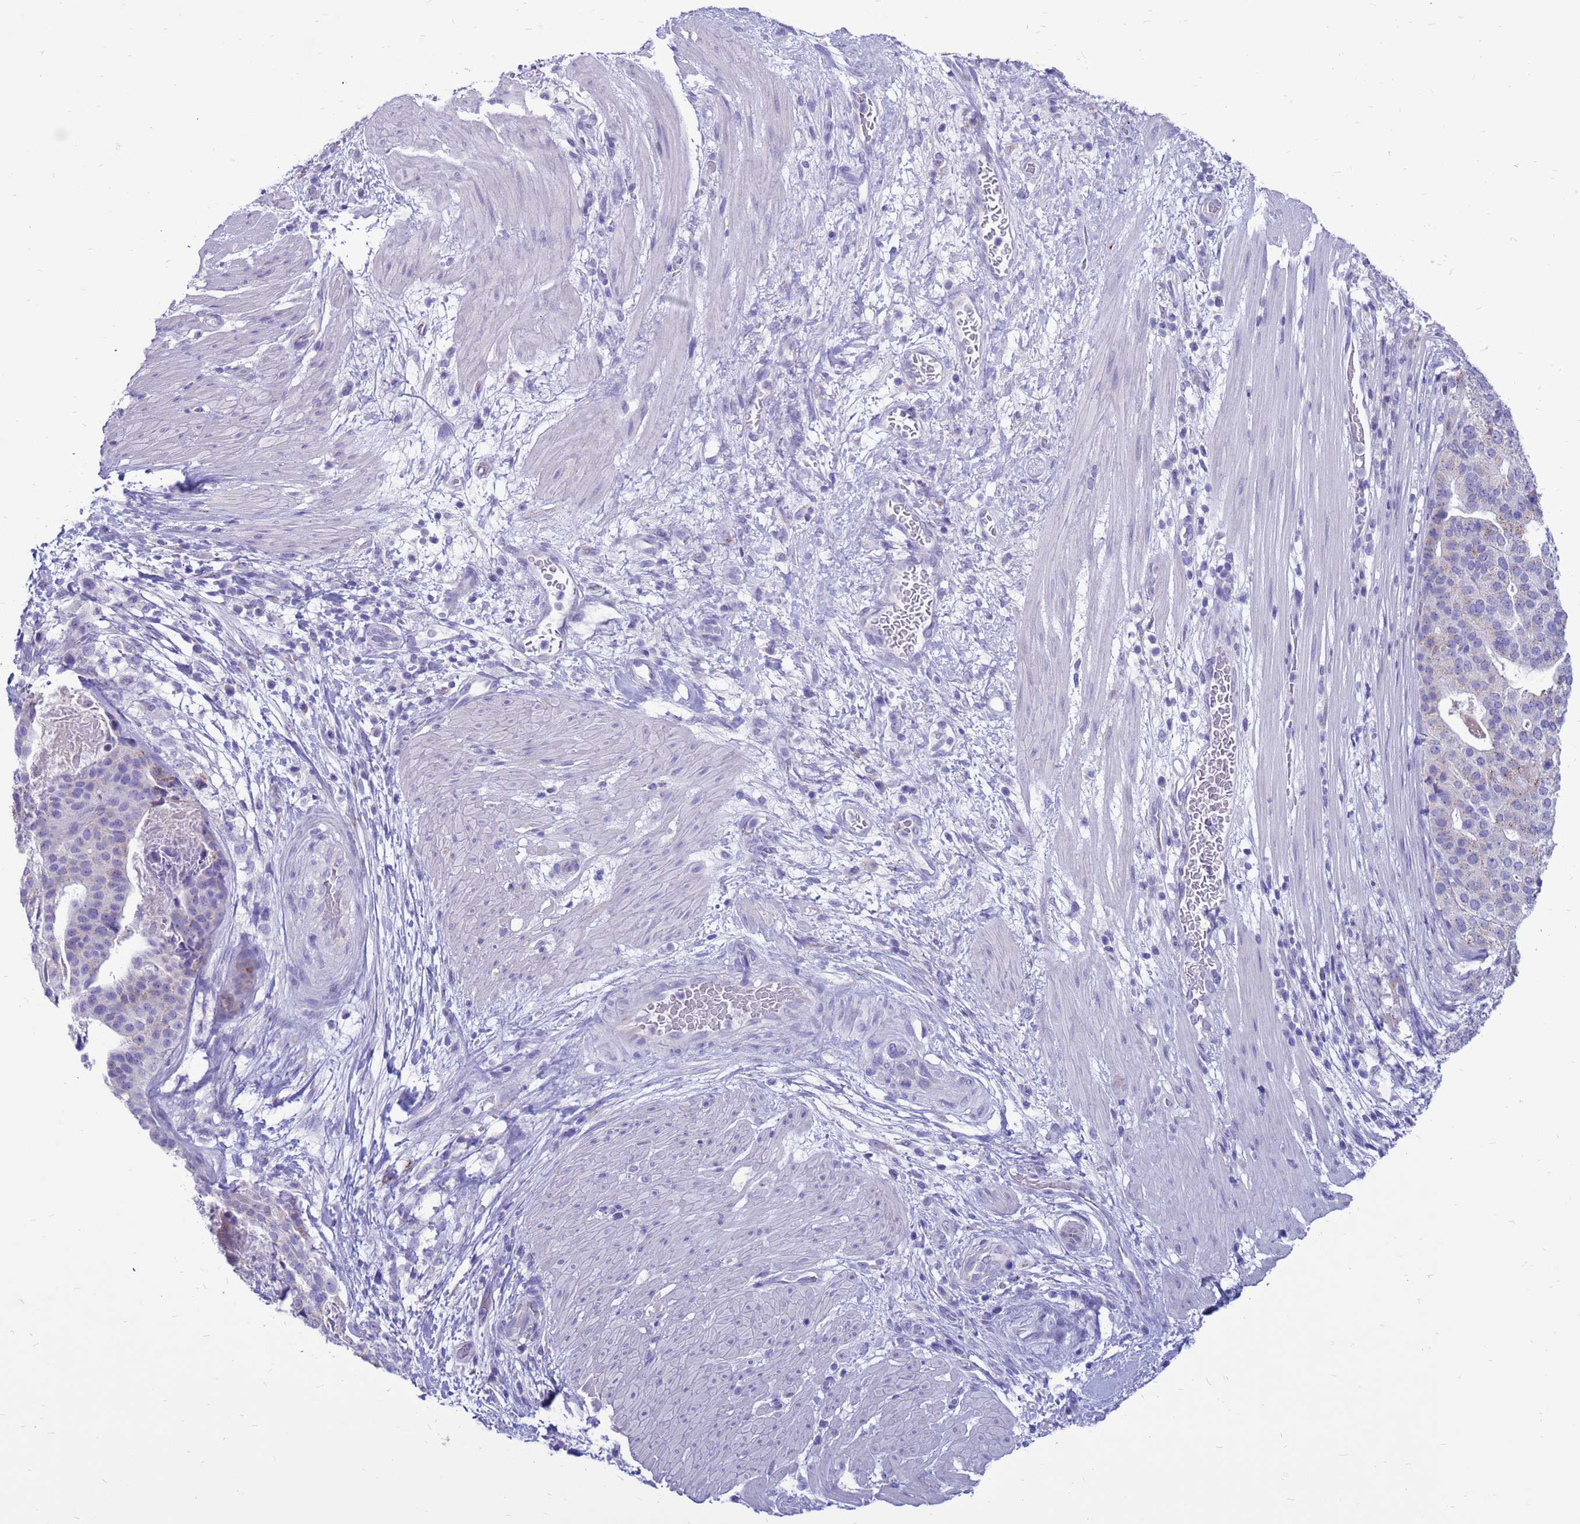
{"staining": {"intensity": "negative", "quantity": "none", "location": "none"}, "tissue": "stomach cancer", "cell_type": "Tumor cells", "image_type": "cancer", "snomed": [{"axis": "morphology", "description": "Adenocarcinoma, NOS"}, {"axis": "topography", "description": "Stomach"}], "caption": "DAB immunohistochemical staining of stomach cancer displays no significant staining in tumor cells. (Immunohistochemistry (ihc), brightfield microscopy, high magnification).", "gene": "PDE10A", "patient": {"sex": "male", "age": 48}}